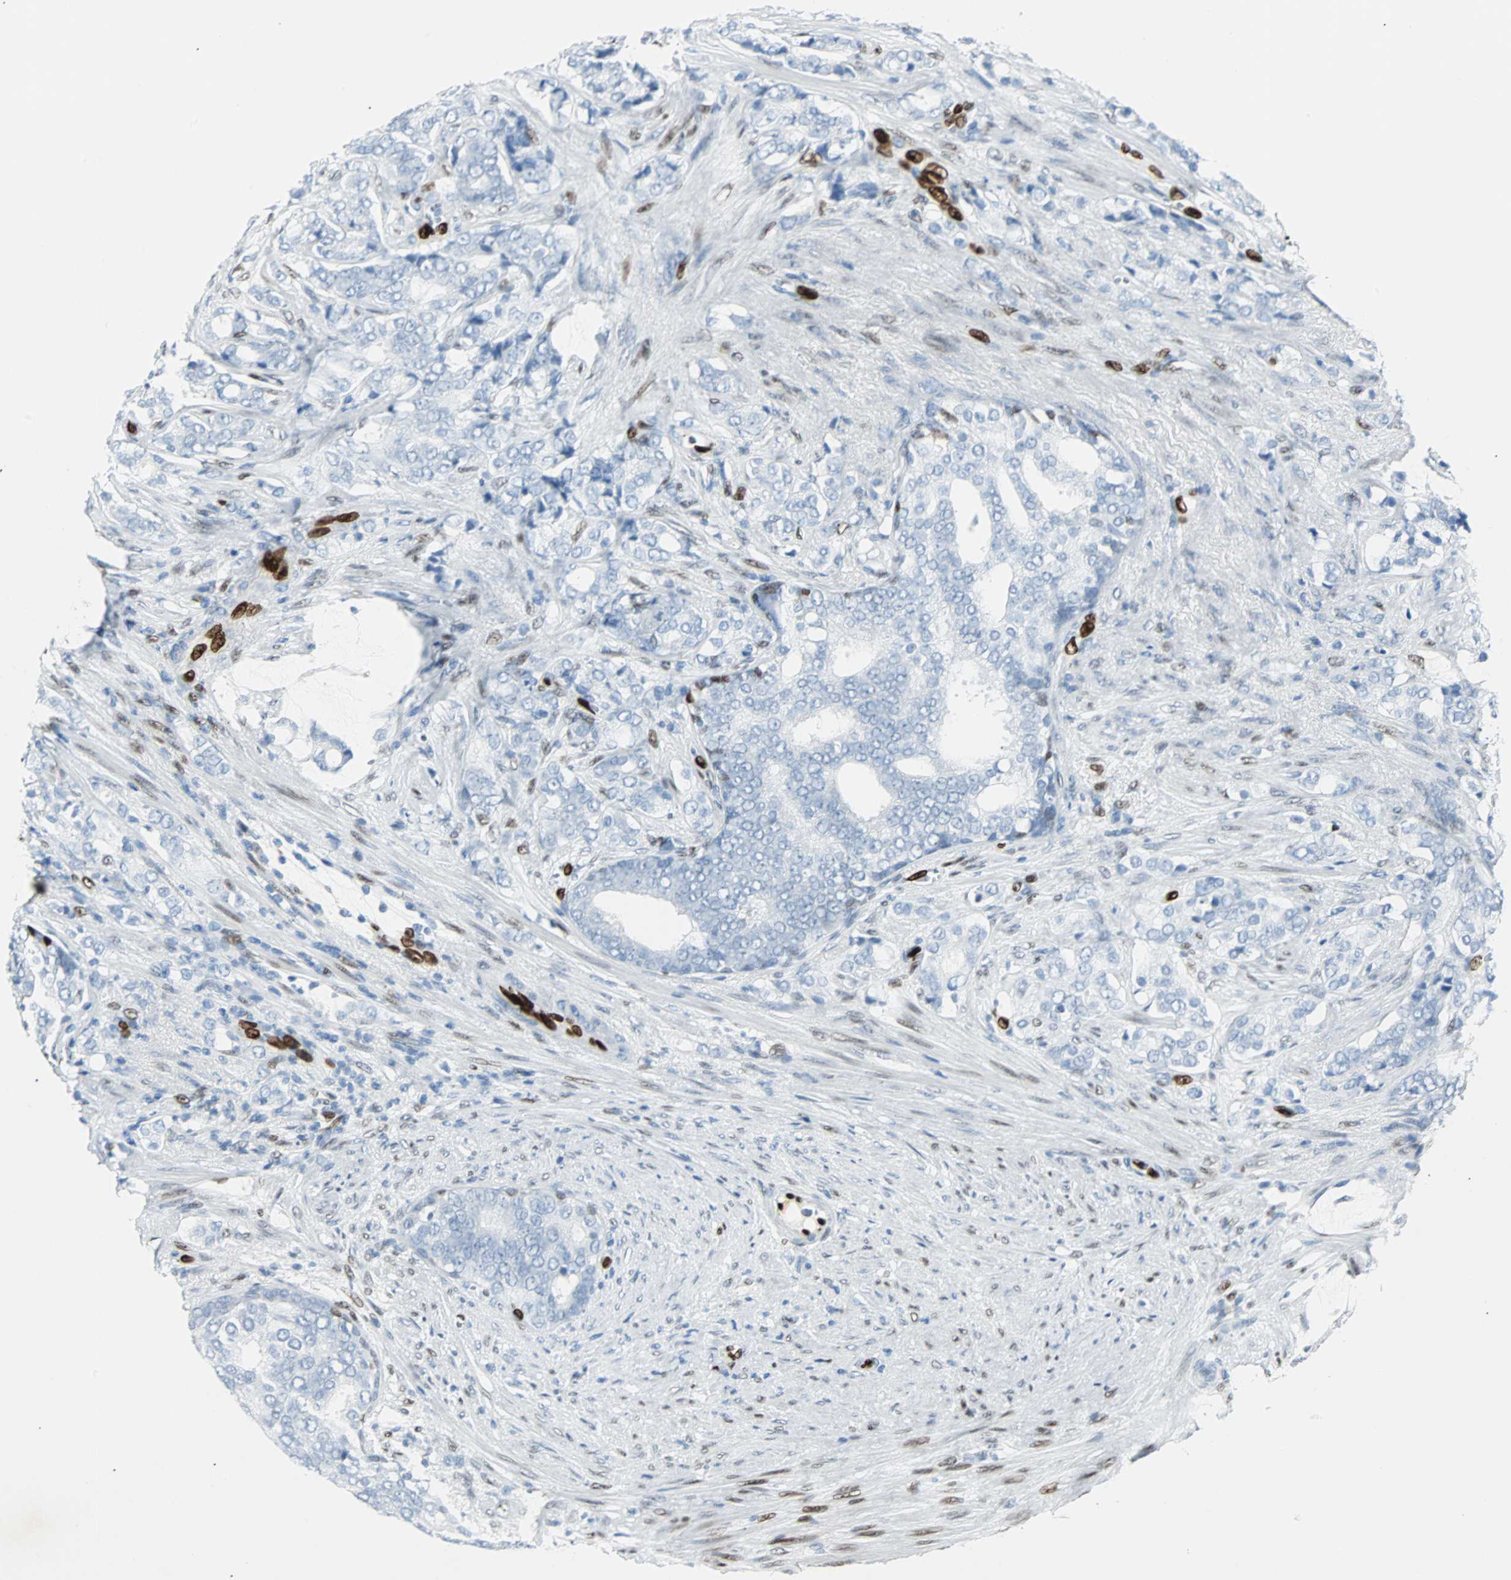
{"staining": {"intensity": "negative", "quantity": "none", "location": "none"}, "tissue": "prostate cancer", "cell_type": "Tumor cells", "image_type": "cancer", "snomed": [{"axis": "morphology", "description": "Adenocarcinoma, Low grade"}, {"axis": "topography", "description": "Prostate"}], "caption": "The micrograph shows no significant positivity in tumor cells of prostate low-grade adenocarcinoma.", "gene": "IL33", "patient": {"sex": "male", "age": 58}}